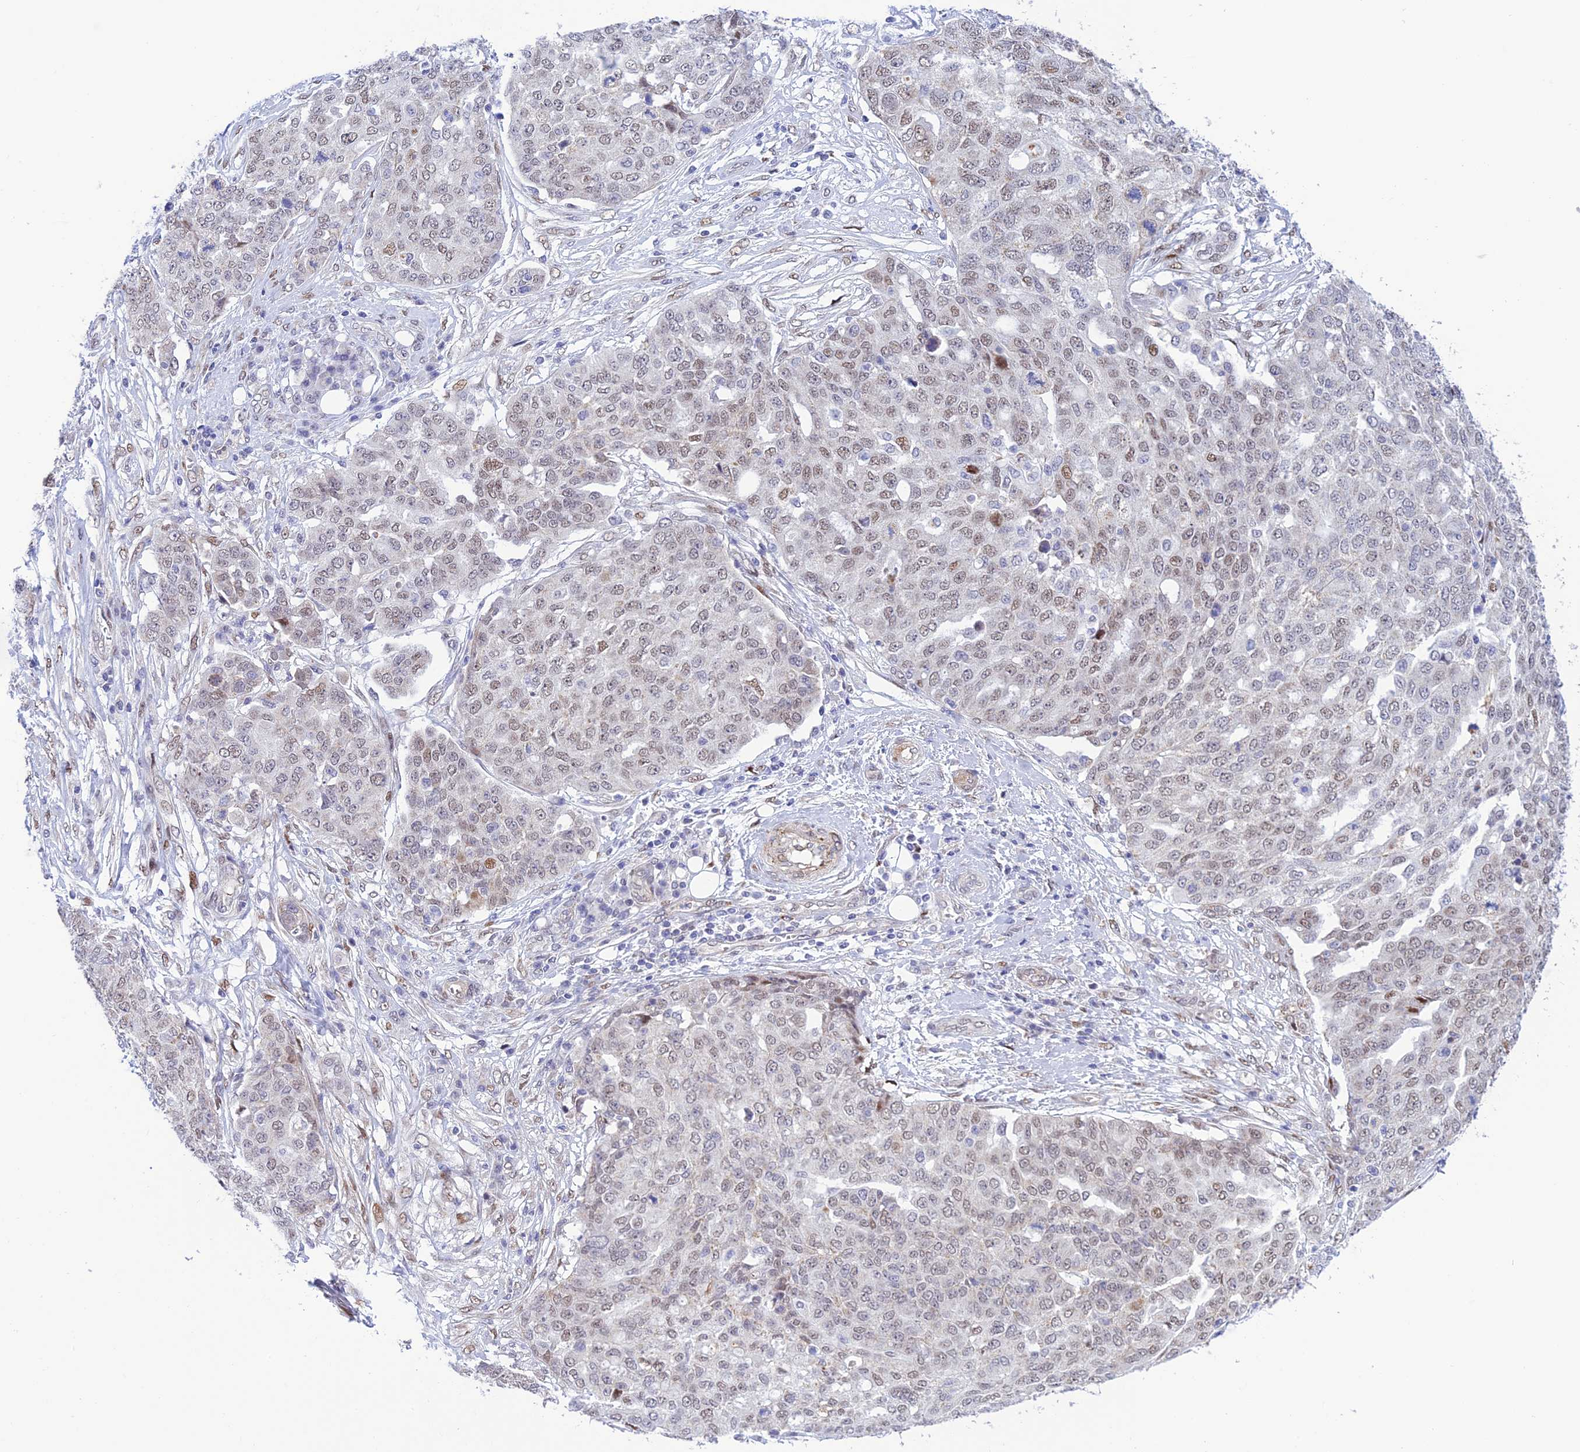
{"staining": {"intensity": "weak", "quantity": "25%-75%", "location": "nuclear"}, "tissue": "ovarian cancer", "cell_type": "Tumor cells", "image_type": "cancer", "snomed": [{"axis": "morphology", "description": "Cystadenocarcinoma, serous, NOS"}, {"axis": "topography", "description": "Soft tissue"}, {"axis": "topography", "description": "Ovary"}], "caption": "Weak nuclear staining for a protein is identified in about 25%-75% of tumor cells of serous cystadenocarcinoma (ovarian) using IHC.", "gene": "WDR55", "patient": {"sex": "female", "age": 57}}